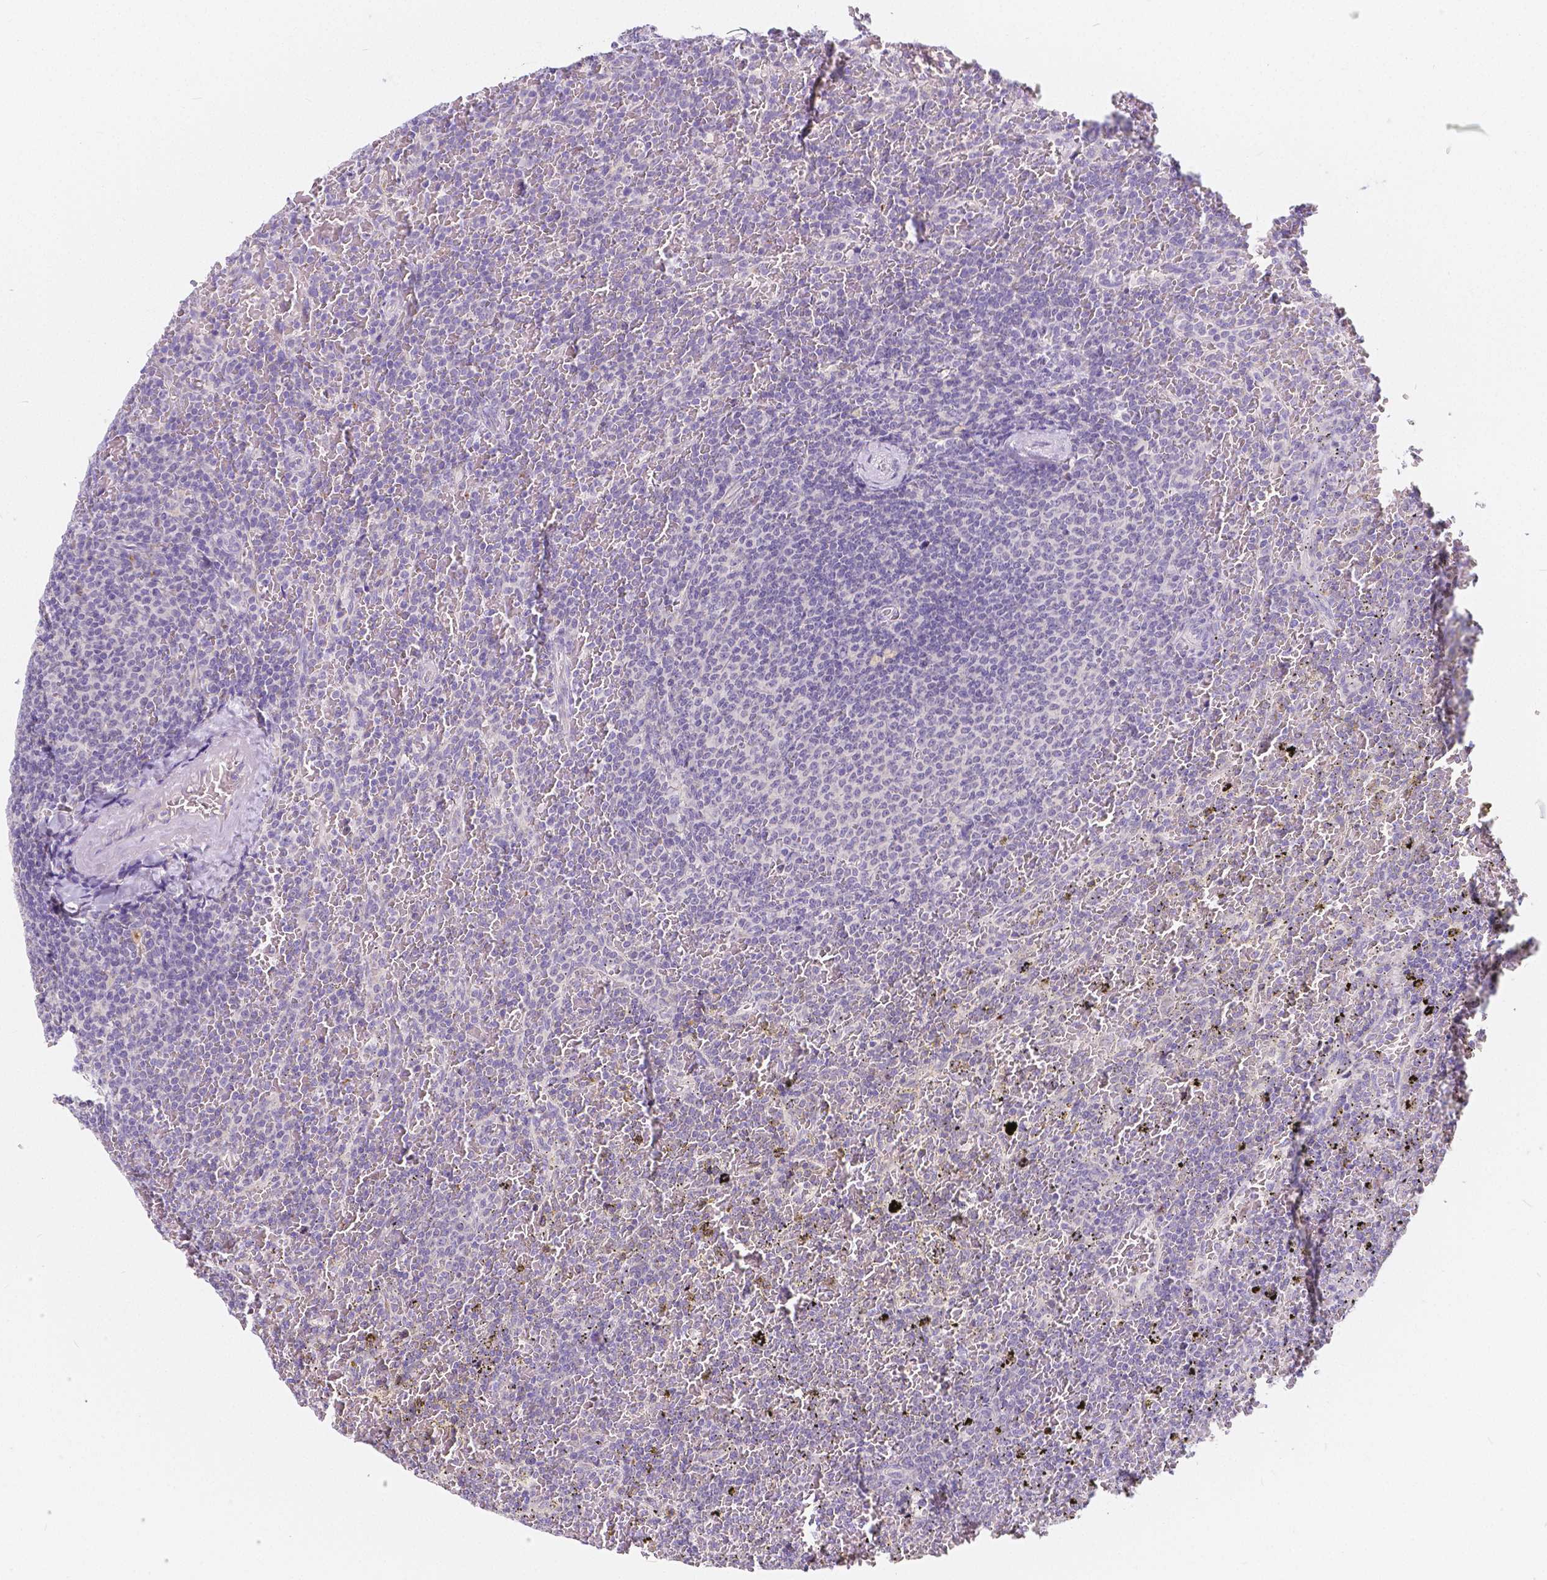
{"staining": {"intensity": "negative", "quantity": "none", "location": "none"}, "tissue": "lymphoma", "cell_type": "Tumor cells", "image_type": "cancer", "snomed": [{"axis": "morphology", "description": "Malignant lymphoma, non-Hodgkin's type, Low grade"}, {"axis": "topography", "description": "Spleen"}], "caption": "Histopathology image shows no significant protein positivity in tumor cells of lymphoma. The staining was performed using DAB to visualize the protein expression in brown, while the nuclei were stained in blue with hematoxylin (Magnification: 20x).", "gene": "RNF186", "patient": {"sex": "female", "age": 77}}